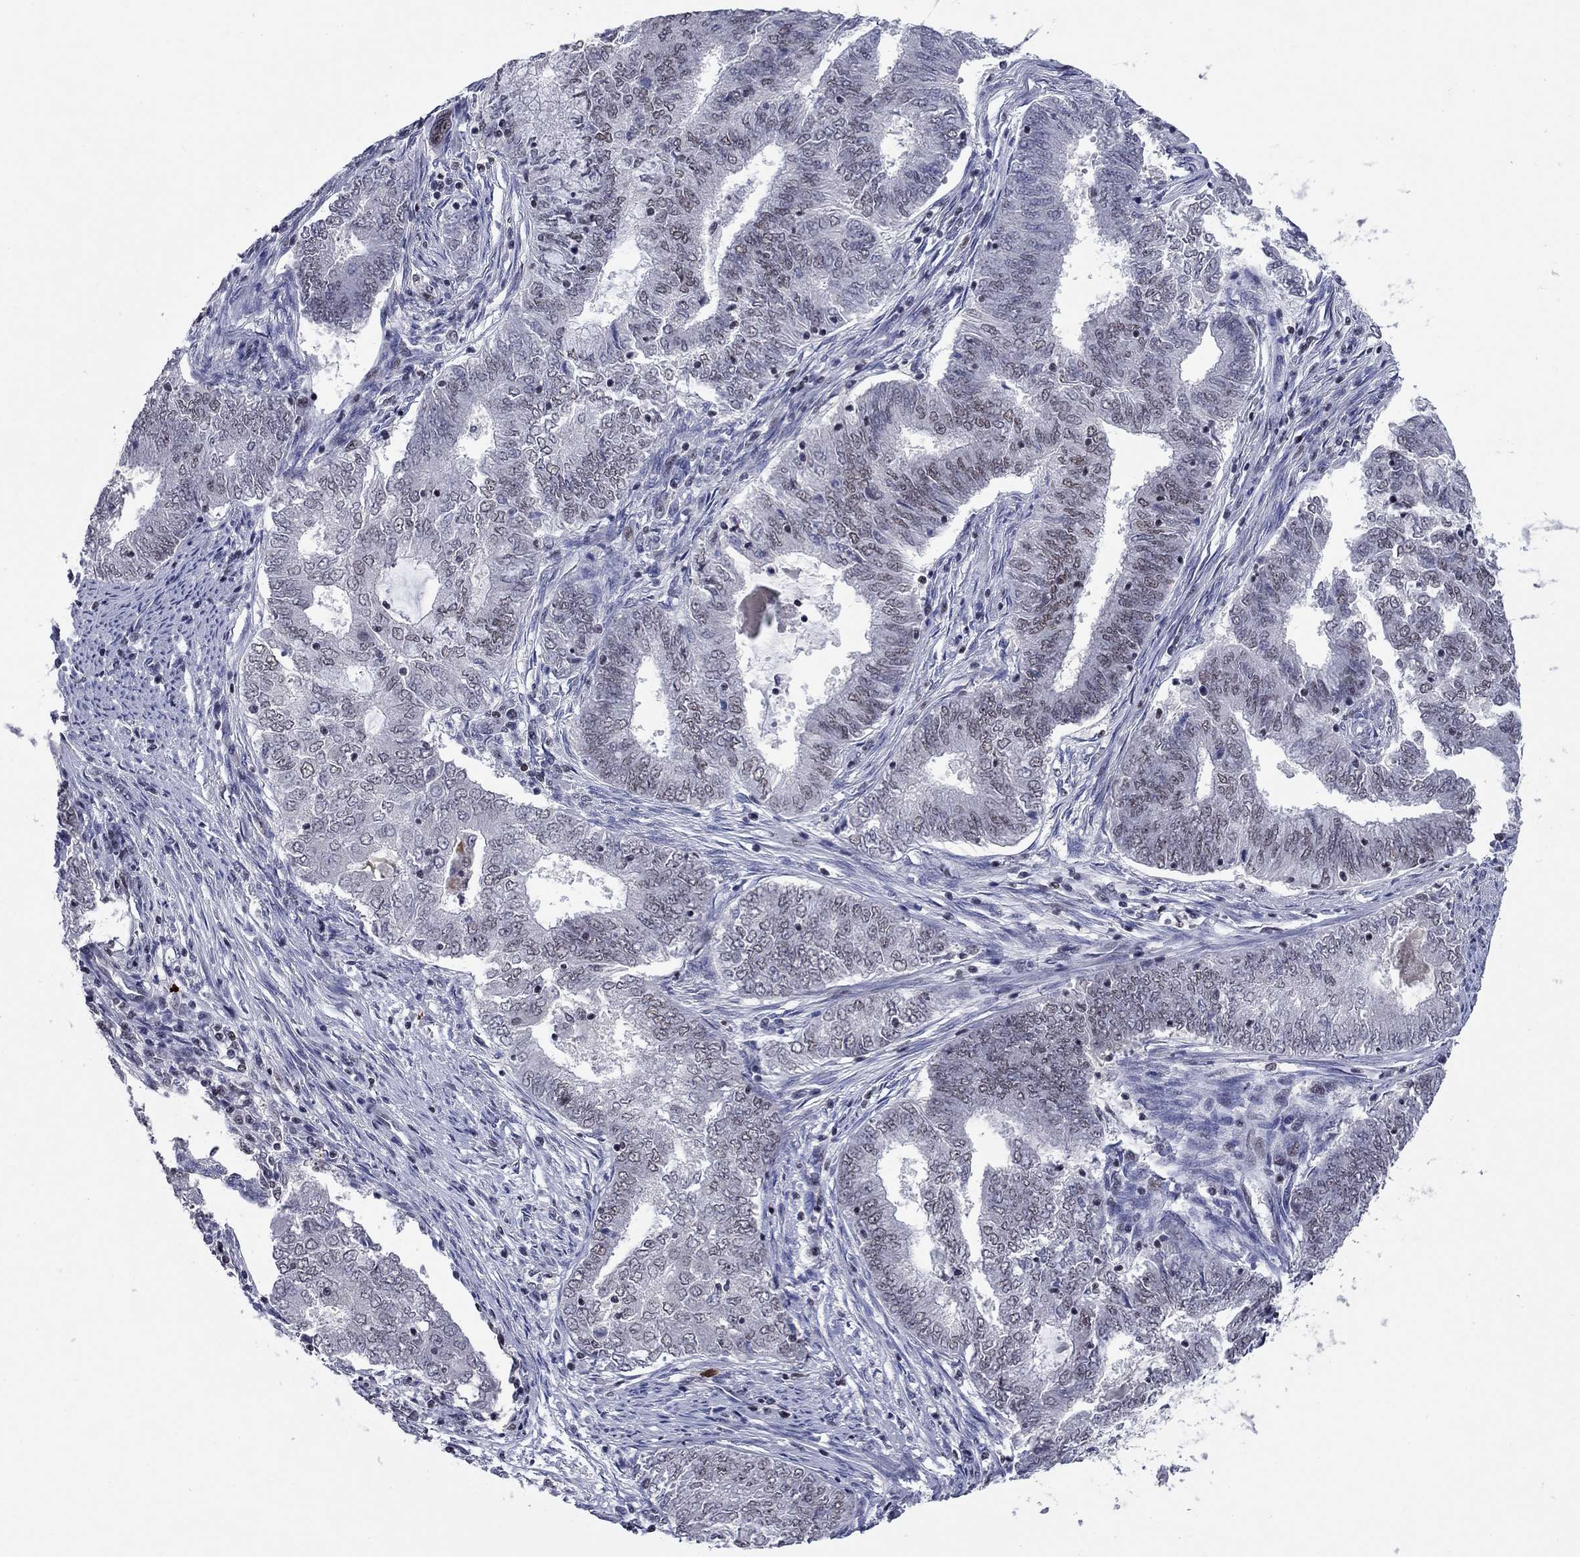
{"staining": {"intensity": "negative", "quantity": "none", "location": "none"}, "tissue": "endometrial cancer", "cell_type": "Tumor cells", "image_type": "cancer", "snomed": [{"axis": "morphology", "description": "Adenocarcinoma, NOS"}, {"axis": "topography", "description": "Endometrium"}], "caption": "DAB (3,3'-diaminobenzidine) immunohistochemical staining of endometrial adenocarcinoma shows no significant staining in tumor cells.", "gene": "TAF9", "patient": {"sex": "female", "age": 62}}